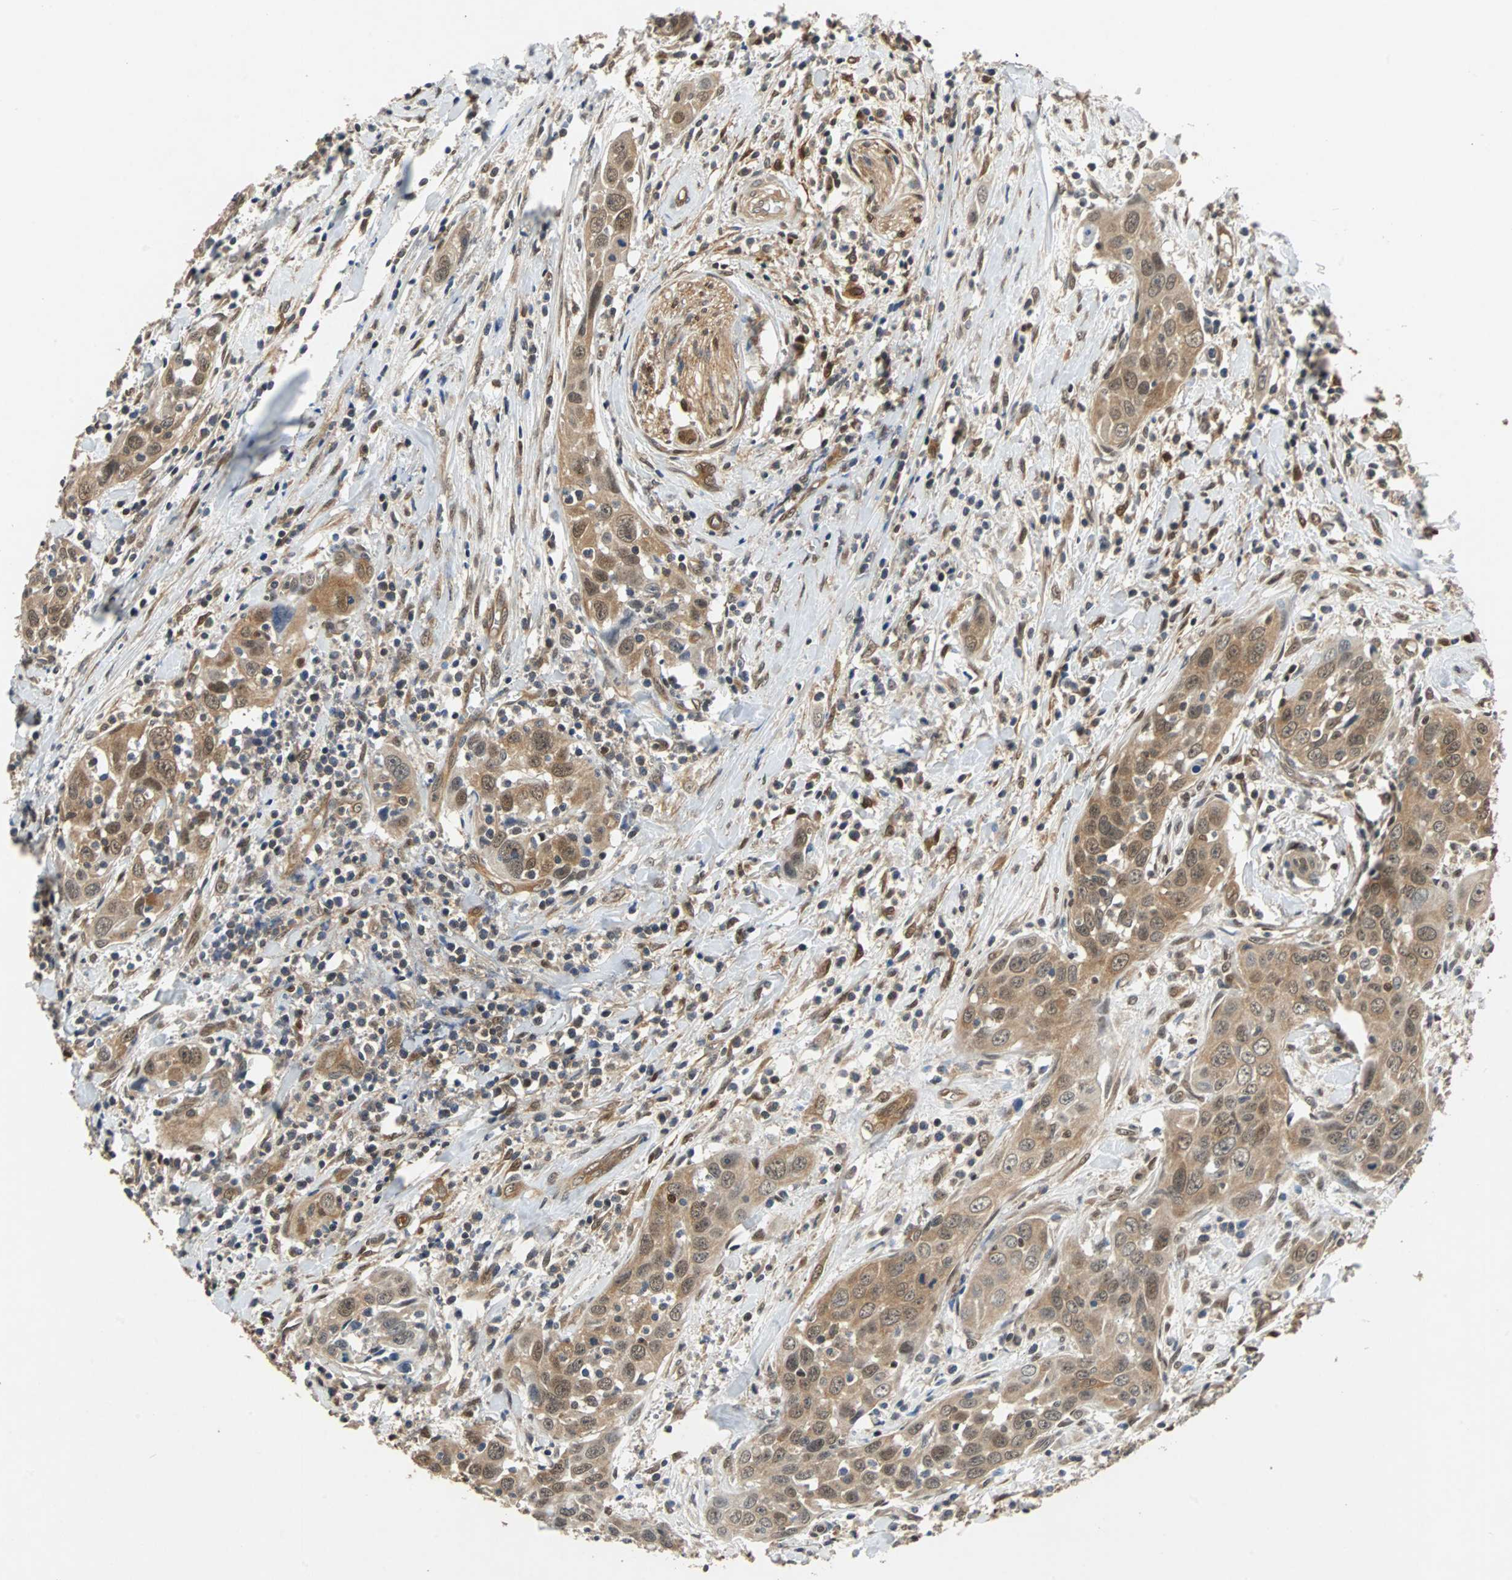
{"staining": {"intensity": "moderate", "quantity": ">75%", "location": "cytoplasmic/membranous"}, "tissue": "head and neck cancer", "cell_type": "Tumor cells", "image_type": "cancer", "snomed": [{"axis": "morphology", "description": "Squamous cell carcinoma, NOS"}, {"axis": "topography", "description": "Oral tissue"}, {"axis": "topography", "description": "Head-Neck"}], "caption": "A micrograph of head and neck squamous cell carcinoma stained for a protein displays moderate cytoplasmic/membranous brown staining in tumor cells.", "gene": "PRDX6", "patient": {"sex": "female", "age": 50}}